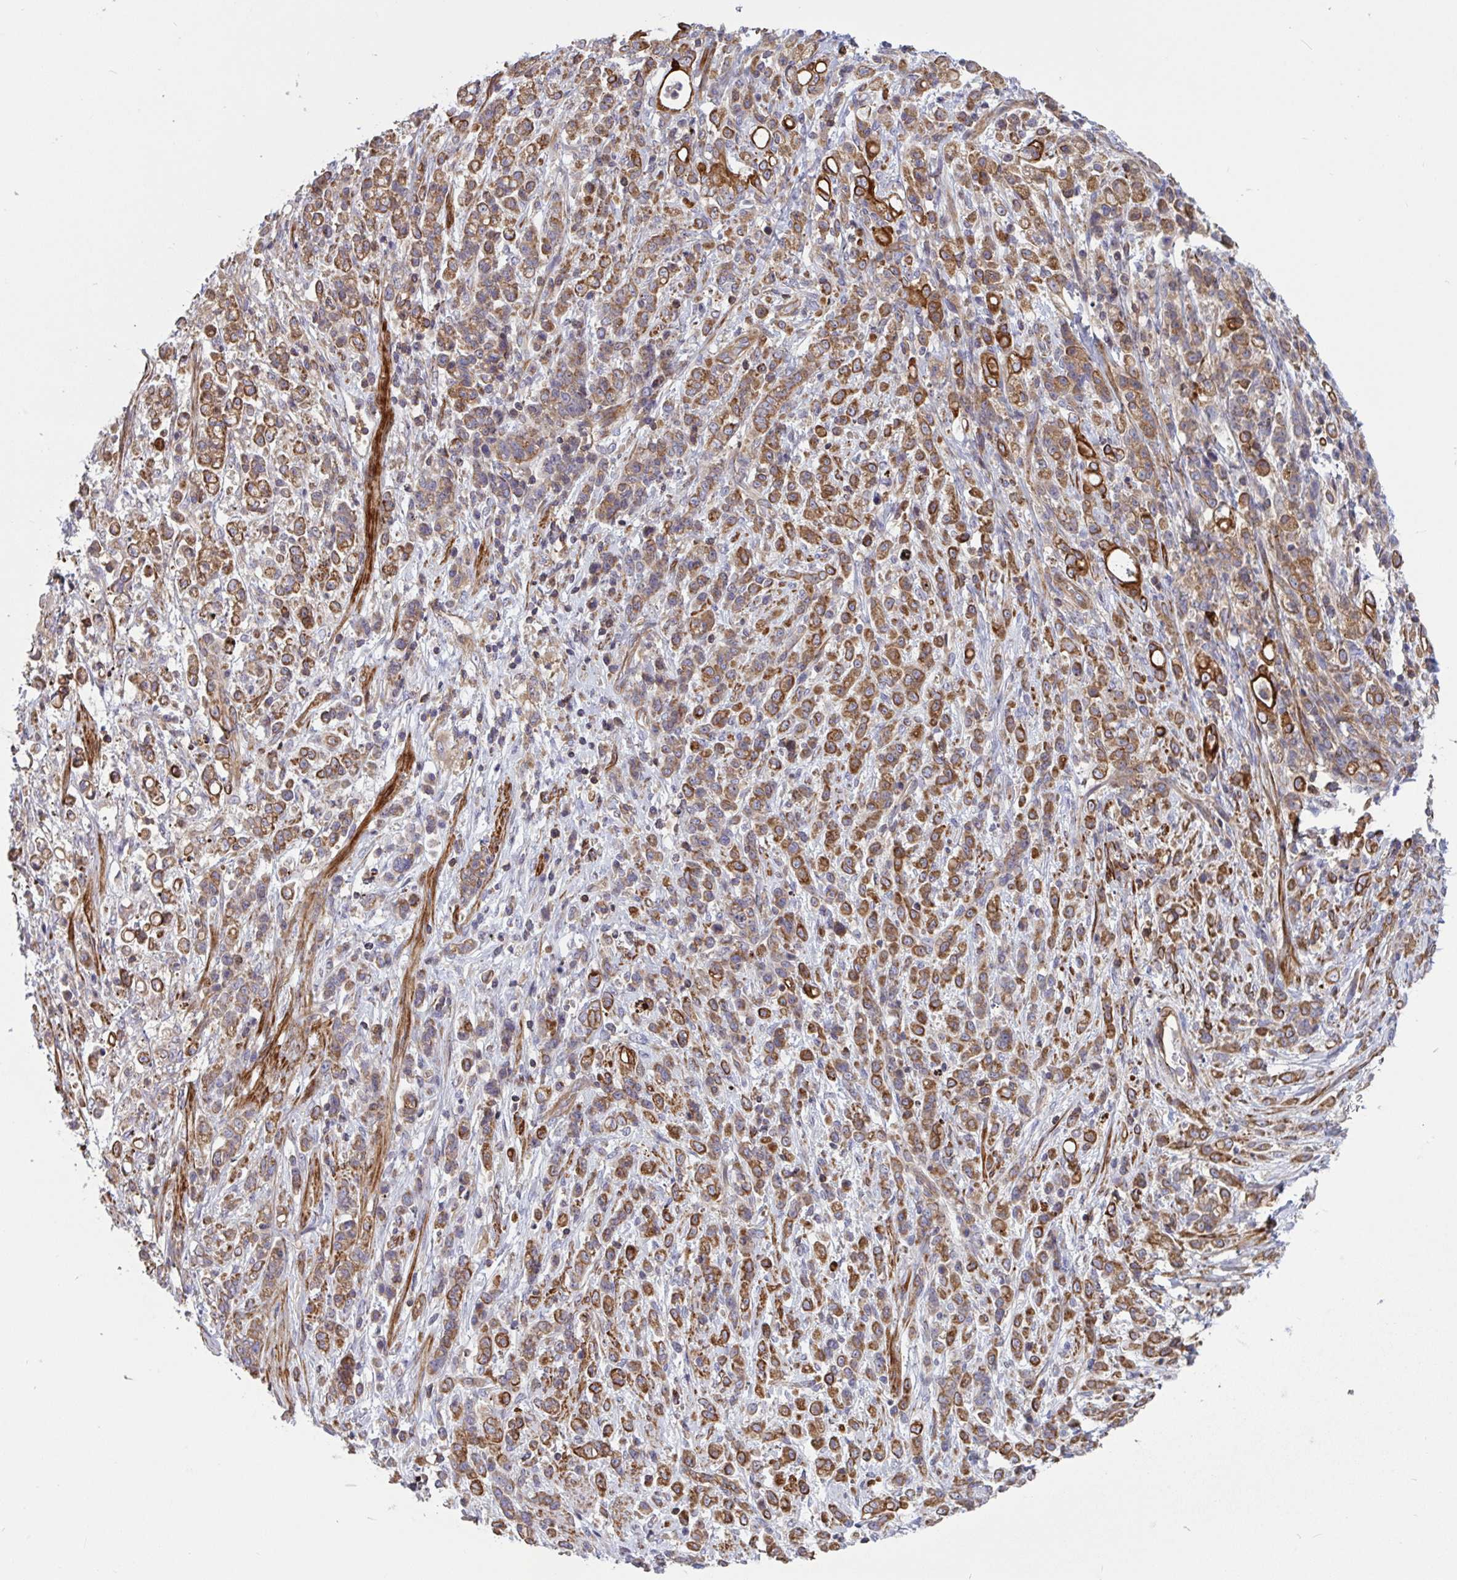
{"staining": {"intensity": "strong", "quantity": ">75%", "location": "cytoplasmic/membranous"}, "tissue": "stomach cancer", "cell_type": "Tumor cells", "image_type": "cancer", "snomed": [{"axis": "morphology", "description": "Adenocarcinoma, NOS"}, {"axis": "topography", "description": "Stomach"}], "caption": "Immunohistochemistry staining of stomach cancer (adenocarcinoma), which exhibits high levels of strong cytoplasmic/membranous expression in about >75% of tumor cells indicating strong cytoplasmic/membranous protein positivity. The staining was performed using DAB (brown) for protein detection and nuclei were counterstained in hematoxylin (blue).", "gene": "TANK", "patient": {"sex": "female", "age": 60}}